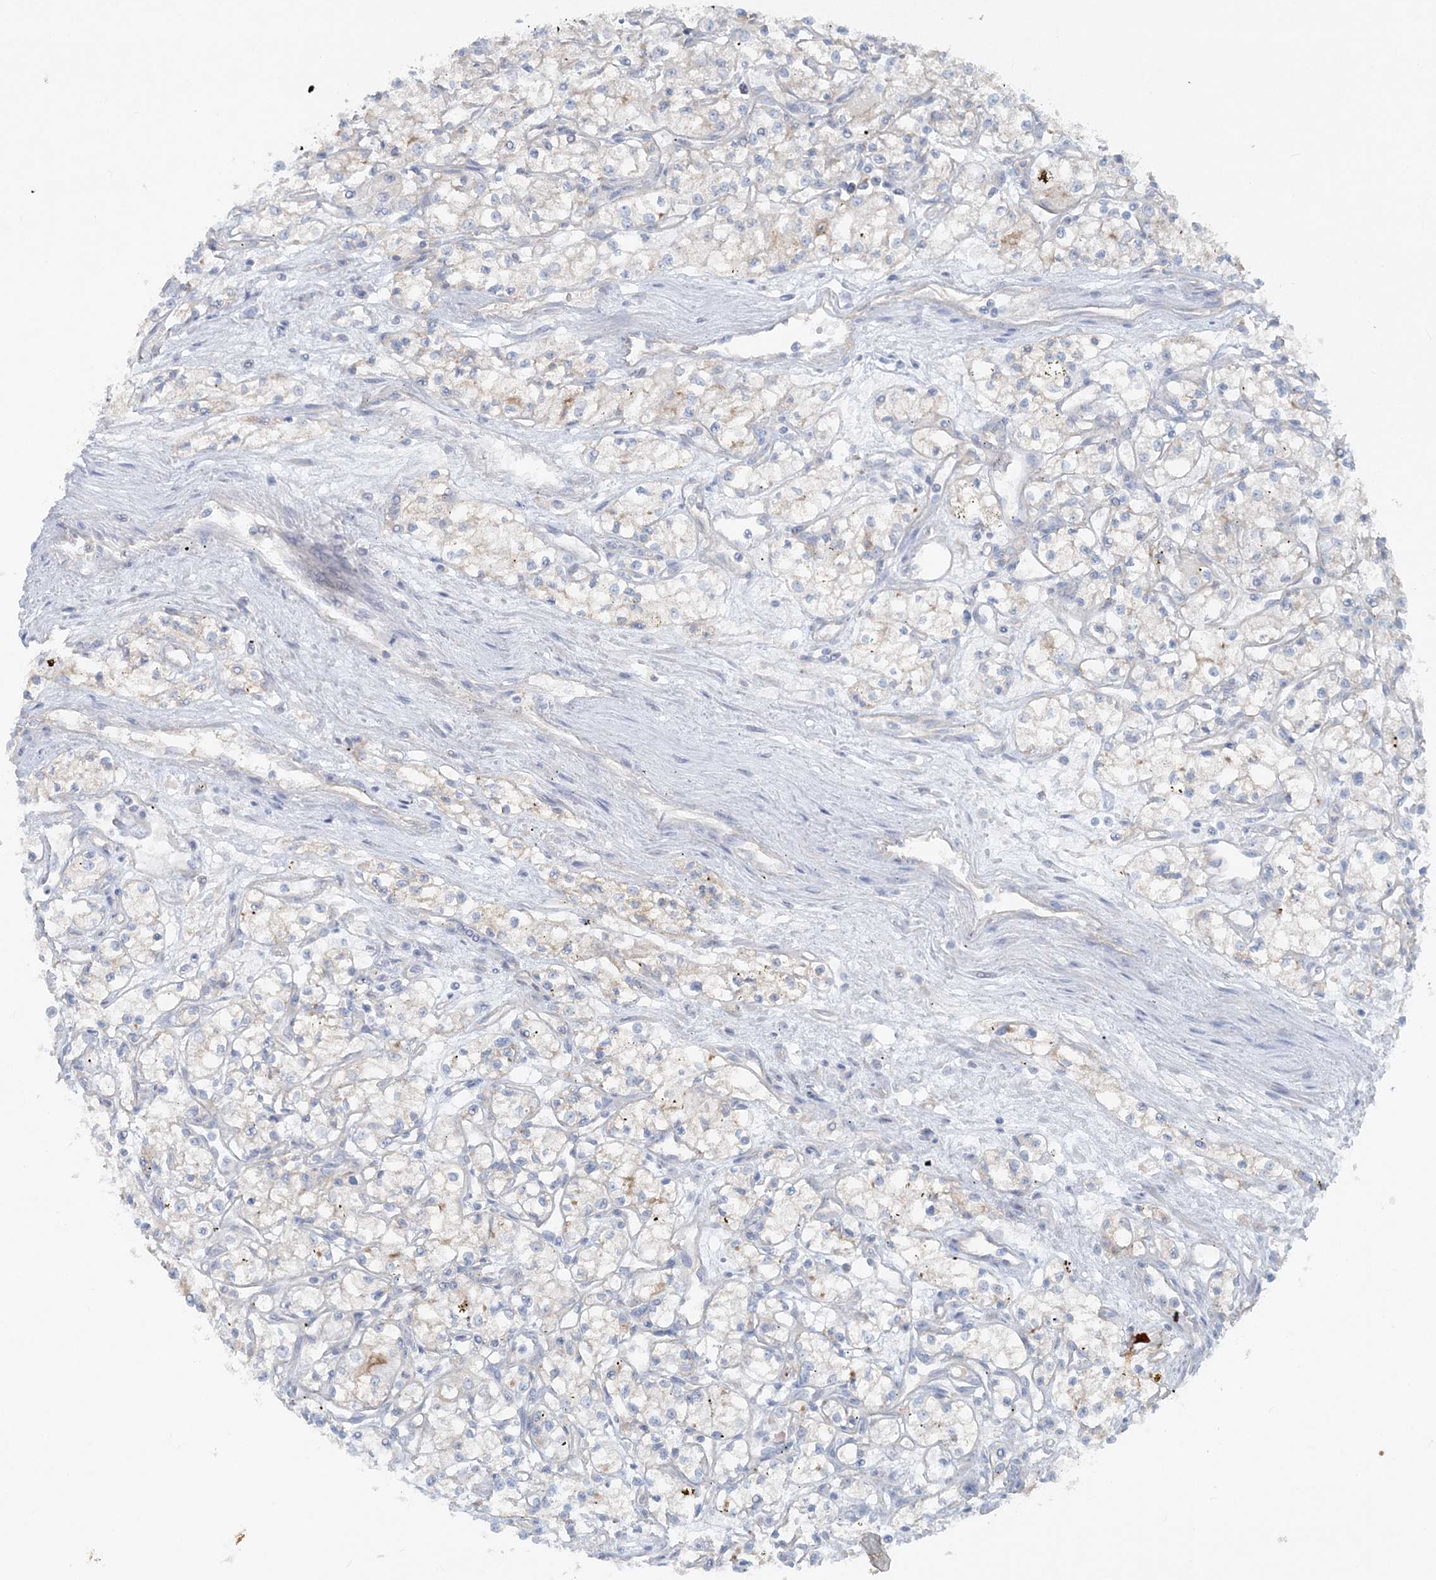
{"staining": {"intensity": "weak", "quantity": "<25%", "location": "cytoplasmic/membranous"}, "tissue": "renal cancer", "cell_type": "Tumor cells", "image_type": "cancer", "snomed": [{"axis": "morphology", "description": "Adenocarcinoma, NOS"}, {"axis": "topography", "description": "Kidney"}], "caption": "Protein analysis of renal adenocarcinoma reveals no significant positivity in tumor cells.", "gene": "ATP11A", "patient": {"sex": "male", "age": 59}}